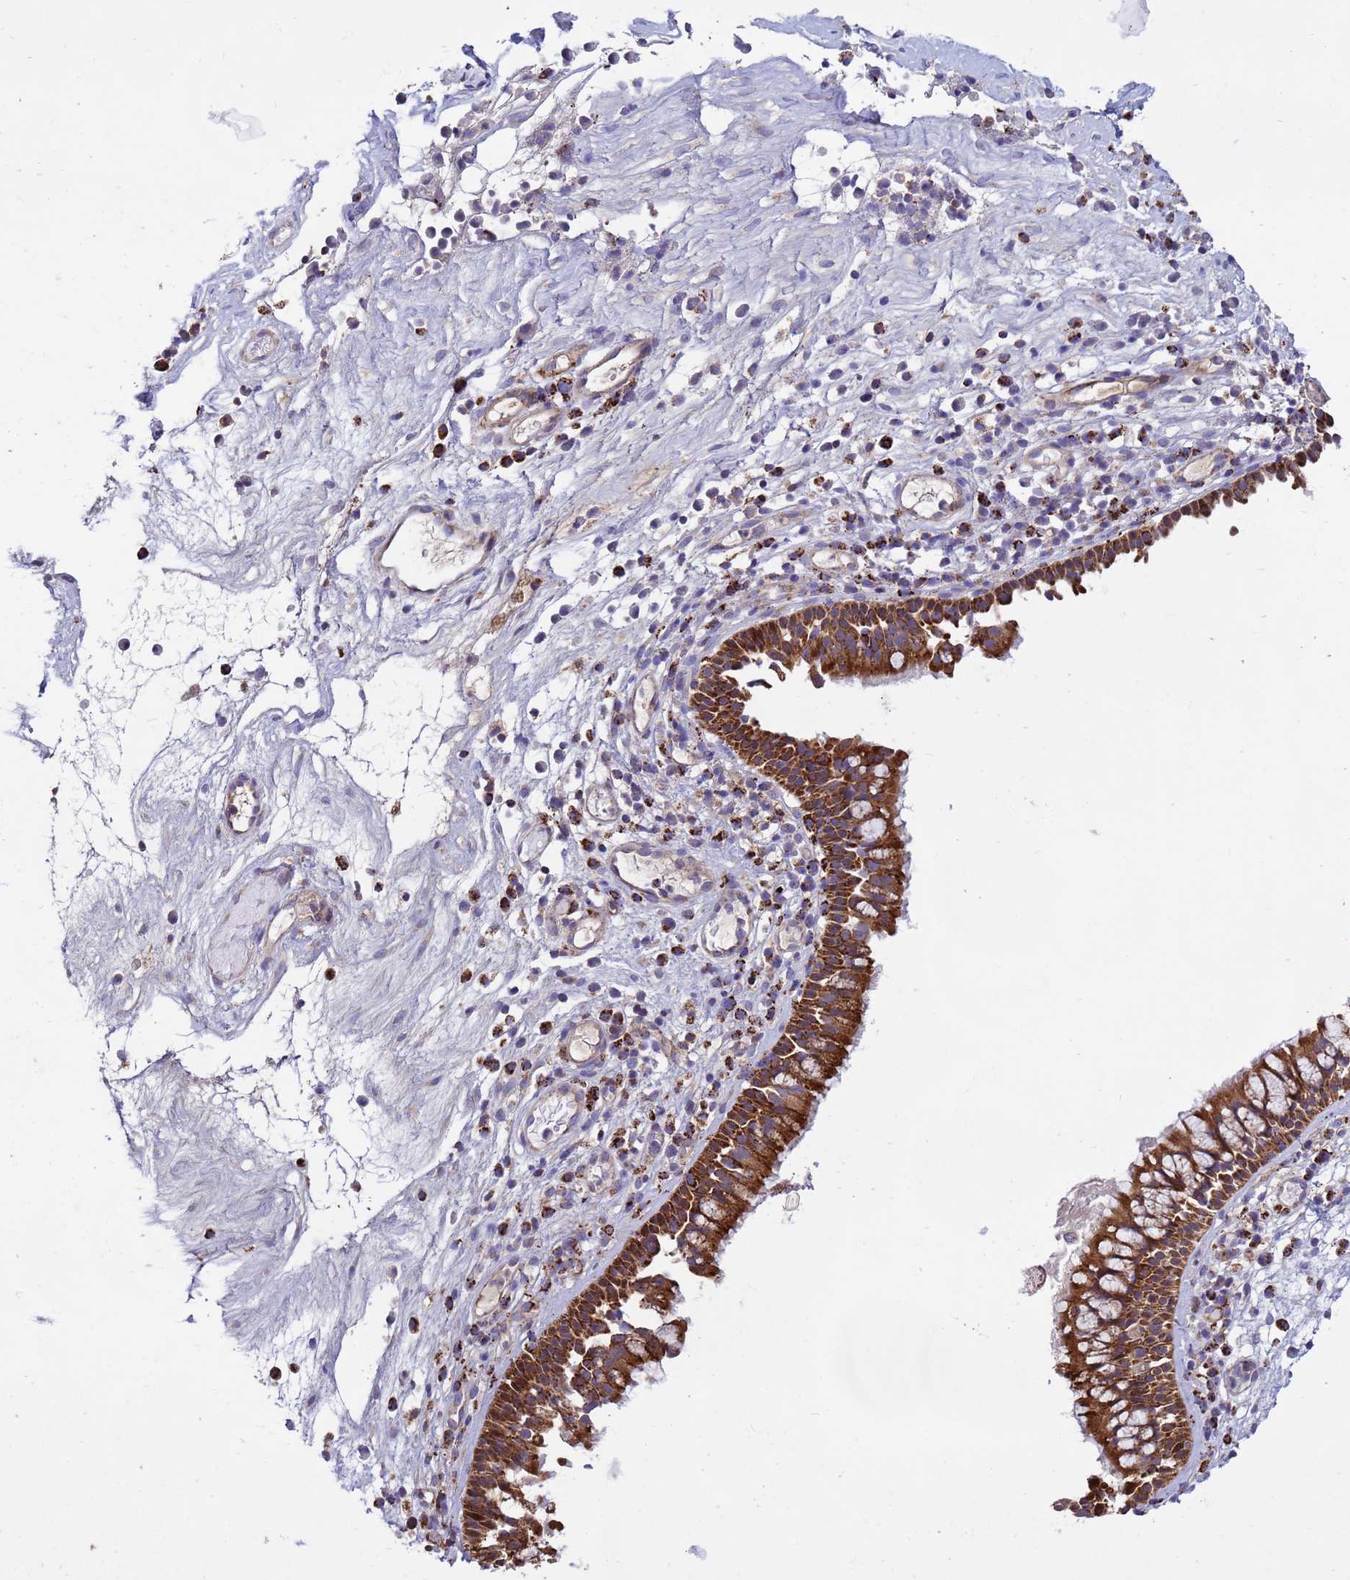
{"staining": {"intensity": "strong", "quantity": ">75%", "location": "cytoplasmic/membranous"}, "tissue": "nasopharynx", "cell_type": "Respiratory epithelial cells", "image_type": "normal", "snomed": [{"axis": "morphology", "description": "Normal tissue, NOS"}, {"axis": "morphology", "description": "Inflammation, NOS"}, {"axis": "morphology", "description": "Malignant melanoma, Metastatic site"}, {"axis": "topography", "description": "Nasopharynx"}], "caption": "Immunohistochemical staining of normal human nasopharynx reveals high levels of strong cytoplasmic/membranous staining in approximately >75% of respiratory epithelial cells. (DAB IHC, brown staining for protein, blue staining for nuclei).", "gene": "TUBGCP3", "patient": {"sex": "male", "age": 70}}